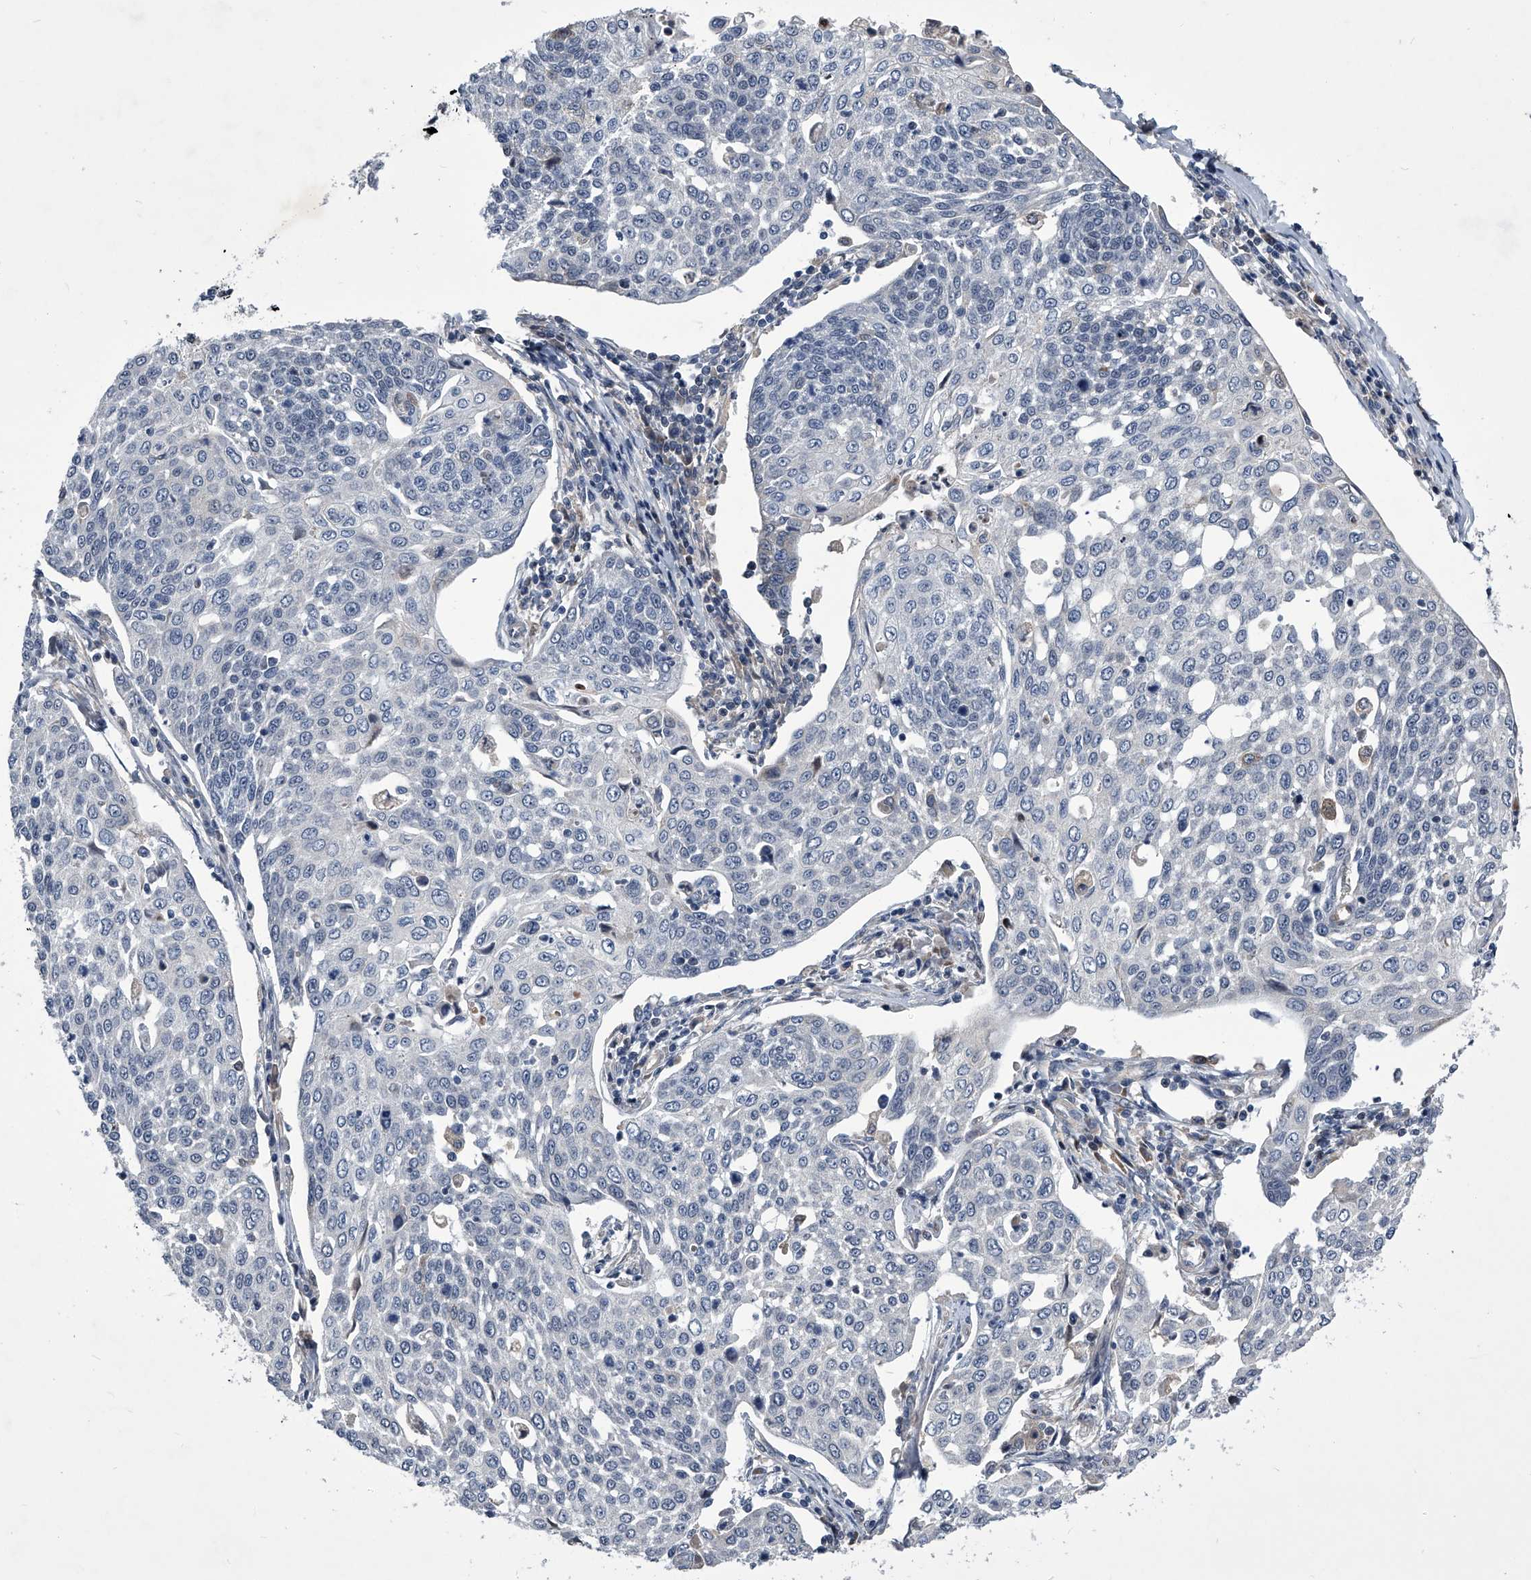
{"staining": {"intensity": "negative", "quantity": "none", "location": "none"}, "tissue": "cervical cancer", "cell_type": "Tumor cells", "image_type": "cancer", "snomed": [{"axis": "morphology", "description": "Squamous cell carcinoma, NOS"}, {"axis": "topography", "description": "Cervix"}], "caption": "Immunohistochemistry (IHC) image of squamous cell carcinoma (cervical) stained for a protein (brown), which reveals no expression in tumor cells.", "gene": "ZNF76", "patient": {"sex": "female", "age": 34}}